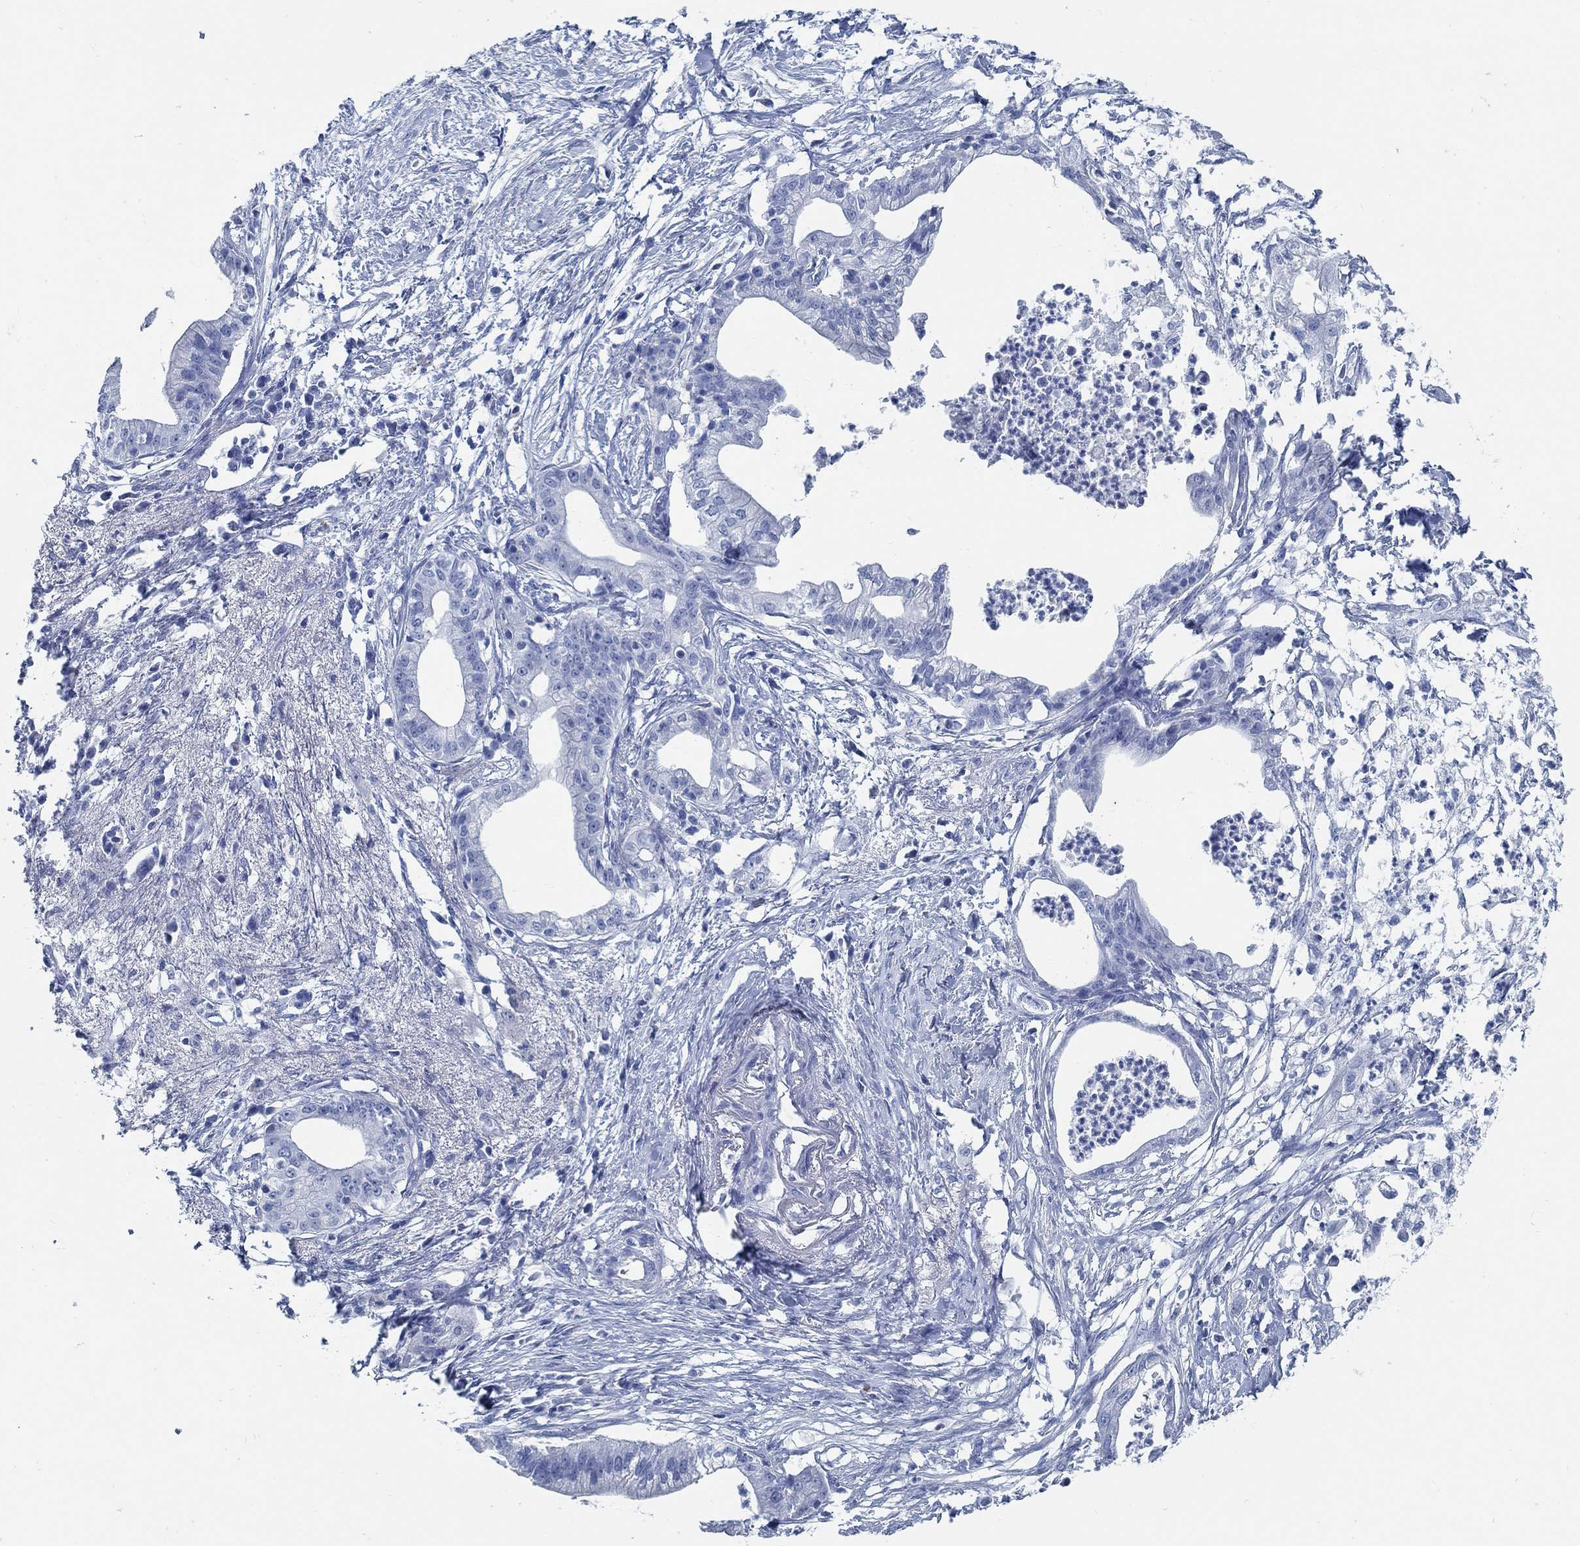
{"staining": {"intensity": "negative", "quantity": "none", "location": "none"}, "tissue": "pancreatic cancer", "cell_type": "Tumor cells", "image_type": "cancer", "snomed": [{"axis": "morphology", "description": "Normal tissue, NOS"}, {"axis": "morphology", "description": "Adenocarcinoma, NOS"}, {"axis": "topography", "description": "Pancreas"}], "caption": "DAB immunohistochemical staining of human pancreatic adenocarcinoma demonstrates no significant expression in tumor cells.", "gene": "SLC45A1", "patient": {"sex": "female", "age": 58}}